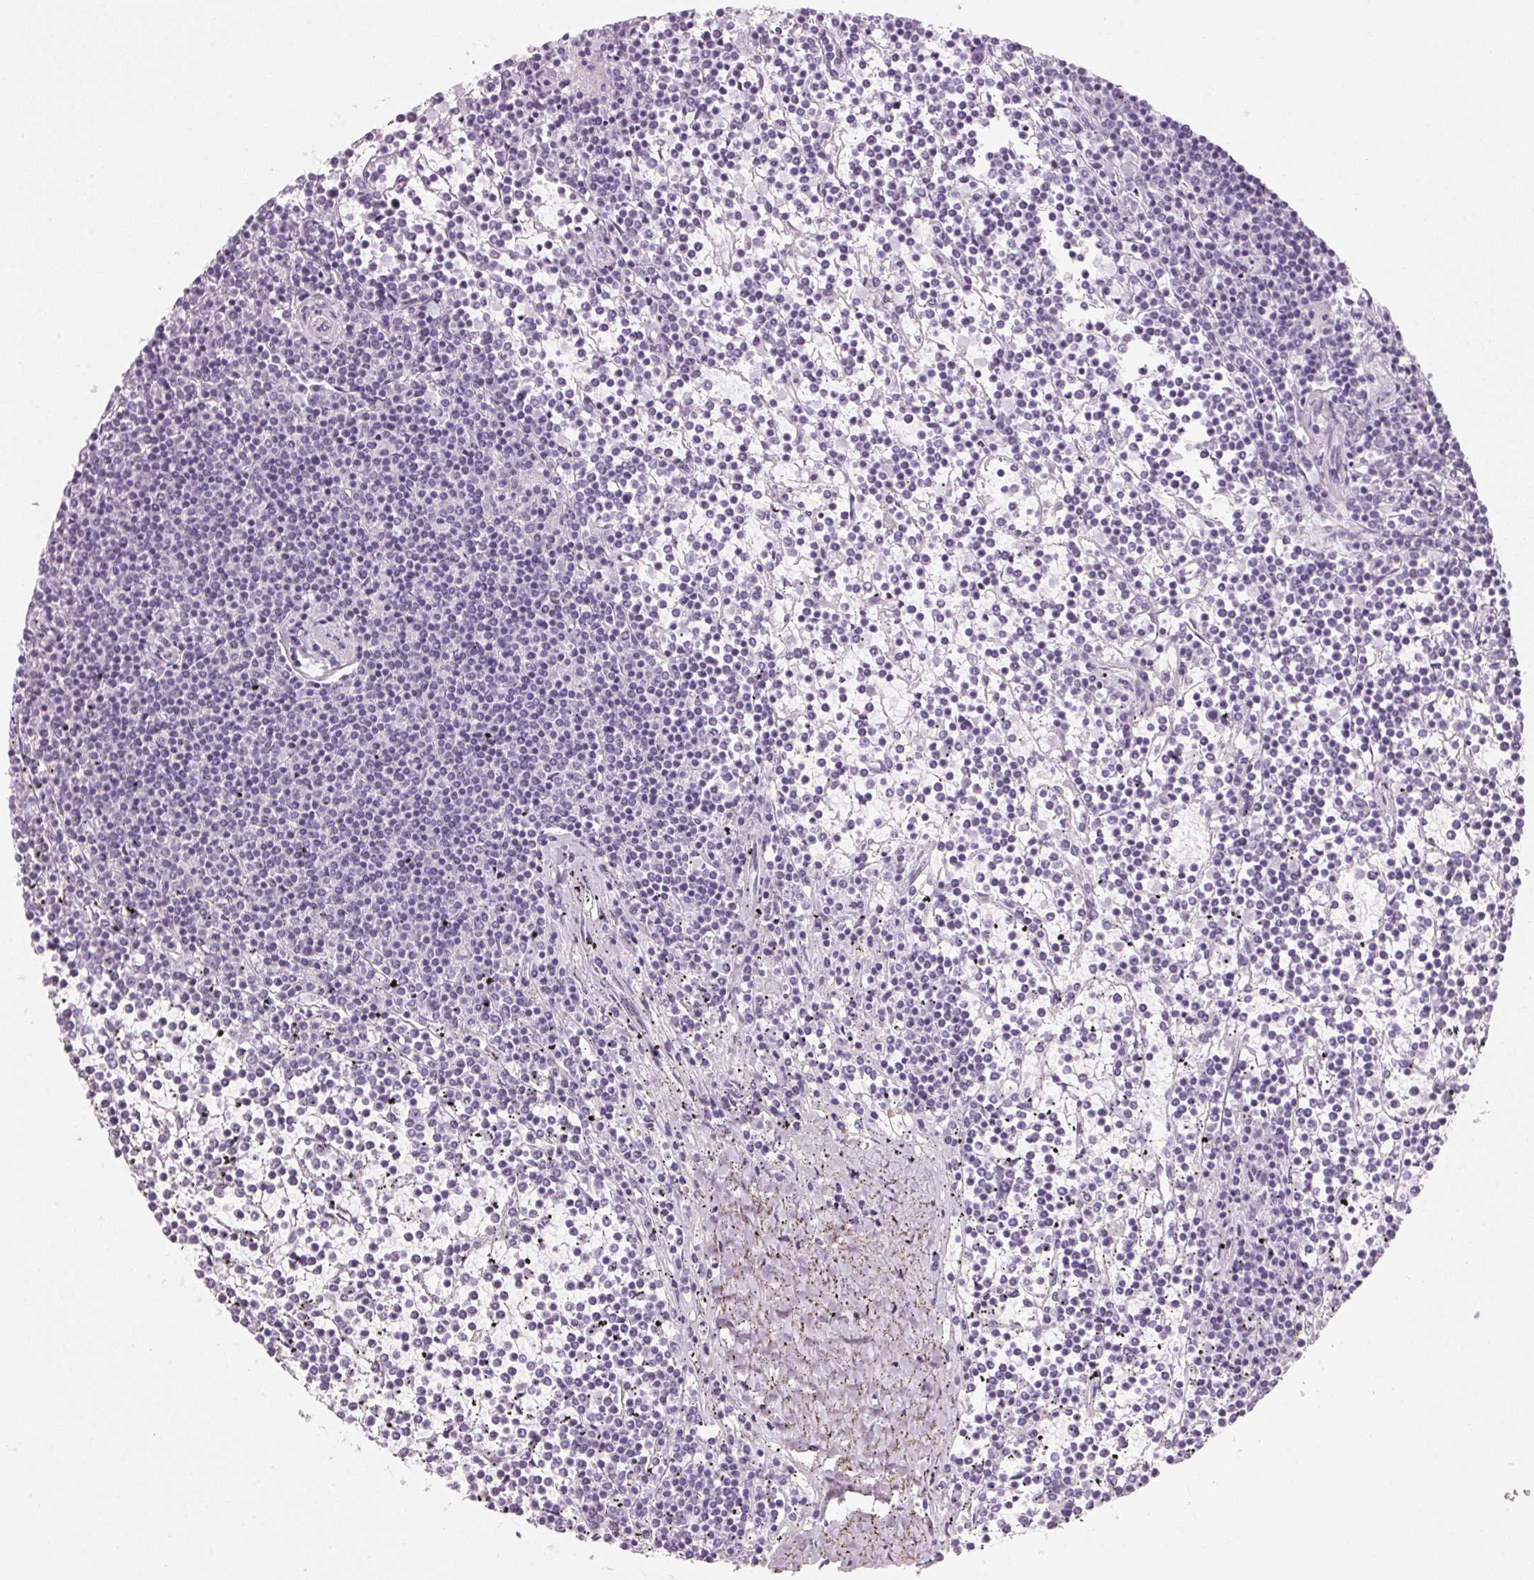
{"staining": {"intensity": "negative", "quantity": "none", "location": "none"}, "tissue": "lymphoma", "cell_type": "Tumor cells", "image_type": "cancer", "snomed": [{"axis": "morphology", "description": "Malignant lymphoma, non-Hodgkin's type, Low grade"}, {"axis": "topography", "description": "Spleen"}], "caption": "IHC histopathology image of neoplastic tissue: human malignant lymphoma, non-Hodgkin's type (low-grade) stained with DAB (3,3'-diaminobenzidine) exhibits no significant protein positivity in tumor cells.", "gene": "DNTTIP2", "patient": {"sex": "female", "age": 19}}